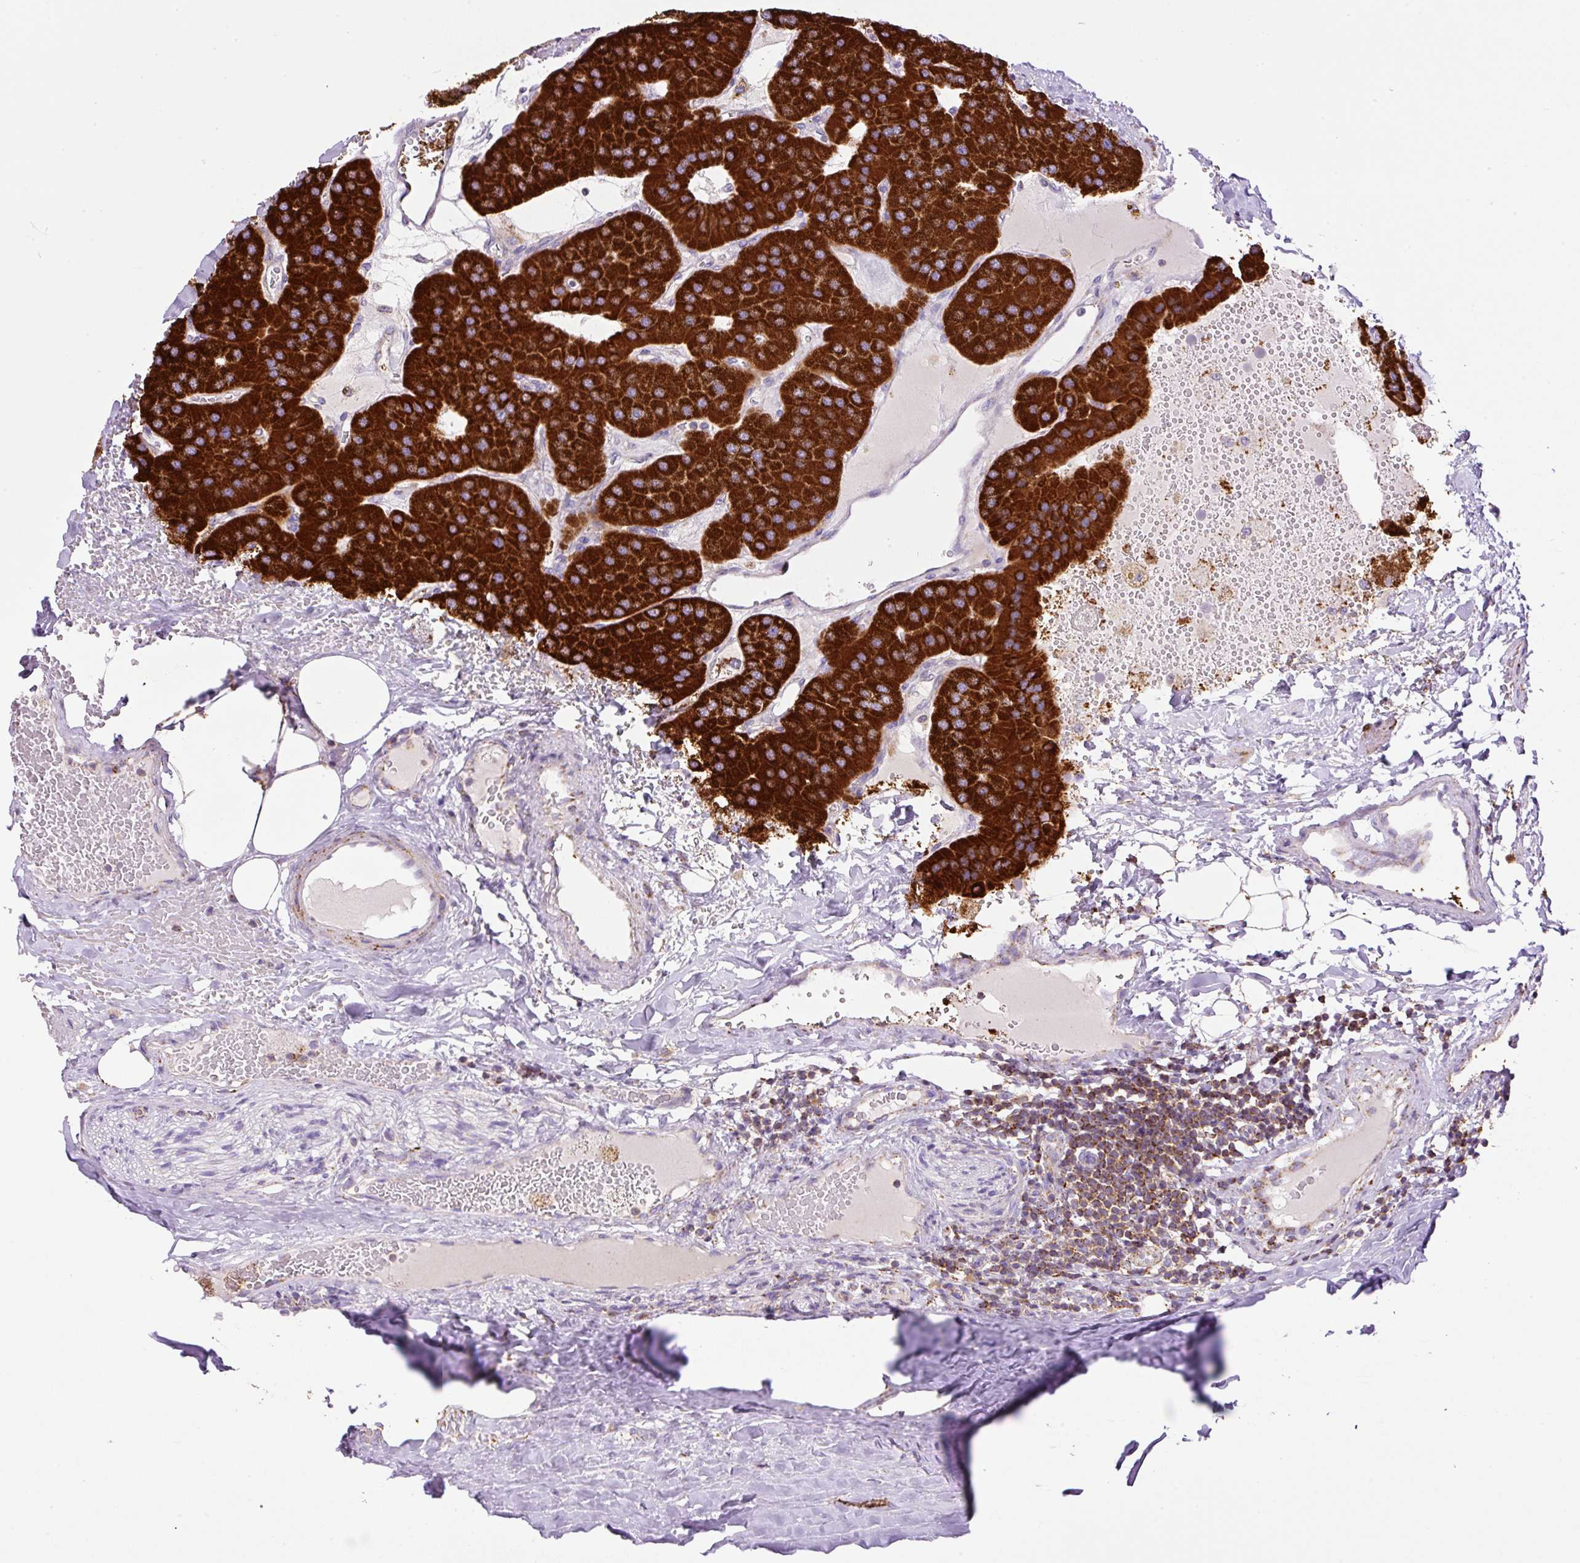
{"staining": {"intensity": "strong", "quantity": ">75%", "location": "cytoplasmic/membranous"}, "tissue": "parathyroid gland", "cell_type": "Glandular cells", "image_type": "normal", "snomed": [{"axis": "morphology", "description": "Normal tissue, NOS"}, {"axis": "morphology", "description": "Adenoma, NOS"}, {"axis": "topography", "description": "Parathyroid gland"}], "caption": "Immunohistochemistry (IHC) (DAB (3,3'-diaminobenzidine)) staining of normal parathyroid gland reveals strong cytoplasmic/membranous protein staining in about >75% of glandular cells. (Brightfield microscopy of DAB IHC at high magnification).", "gene": "NF1", "patient": {"sex": "female", "age": 86}}